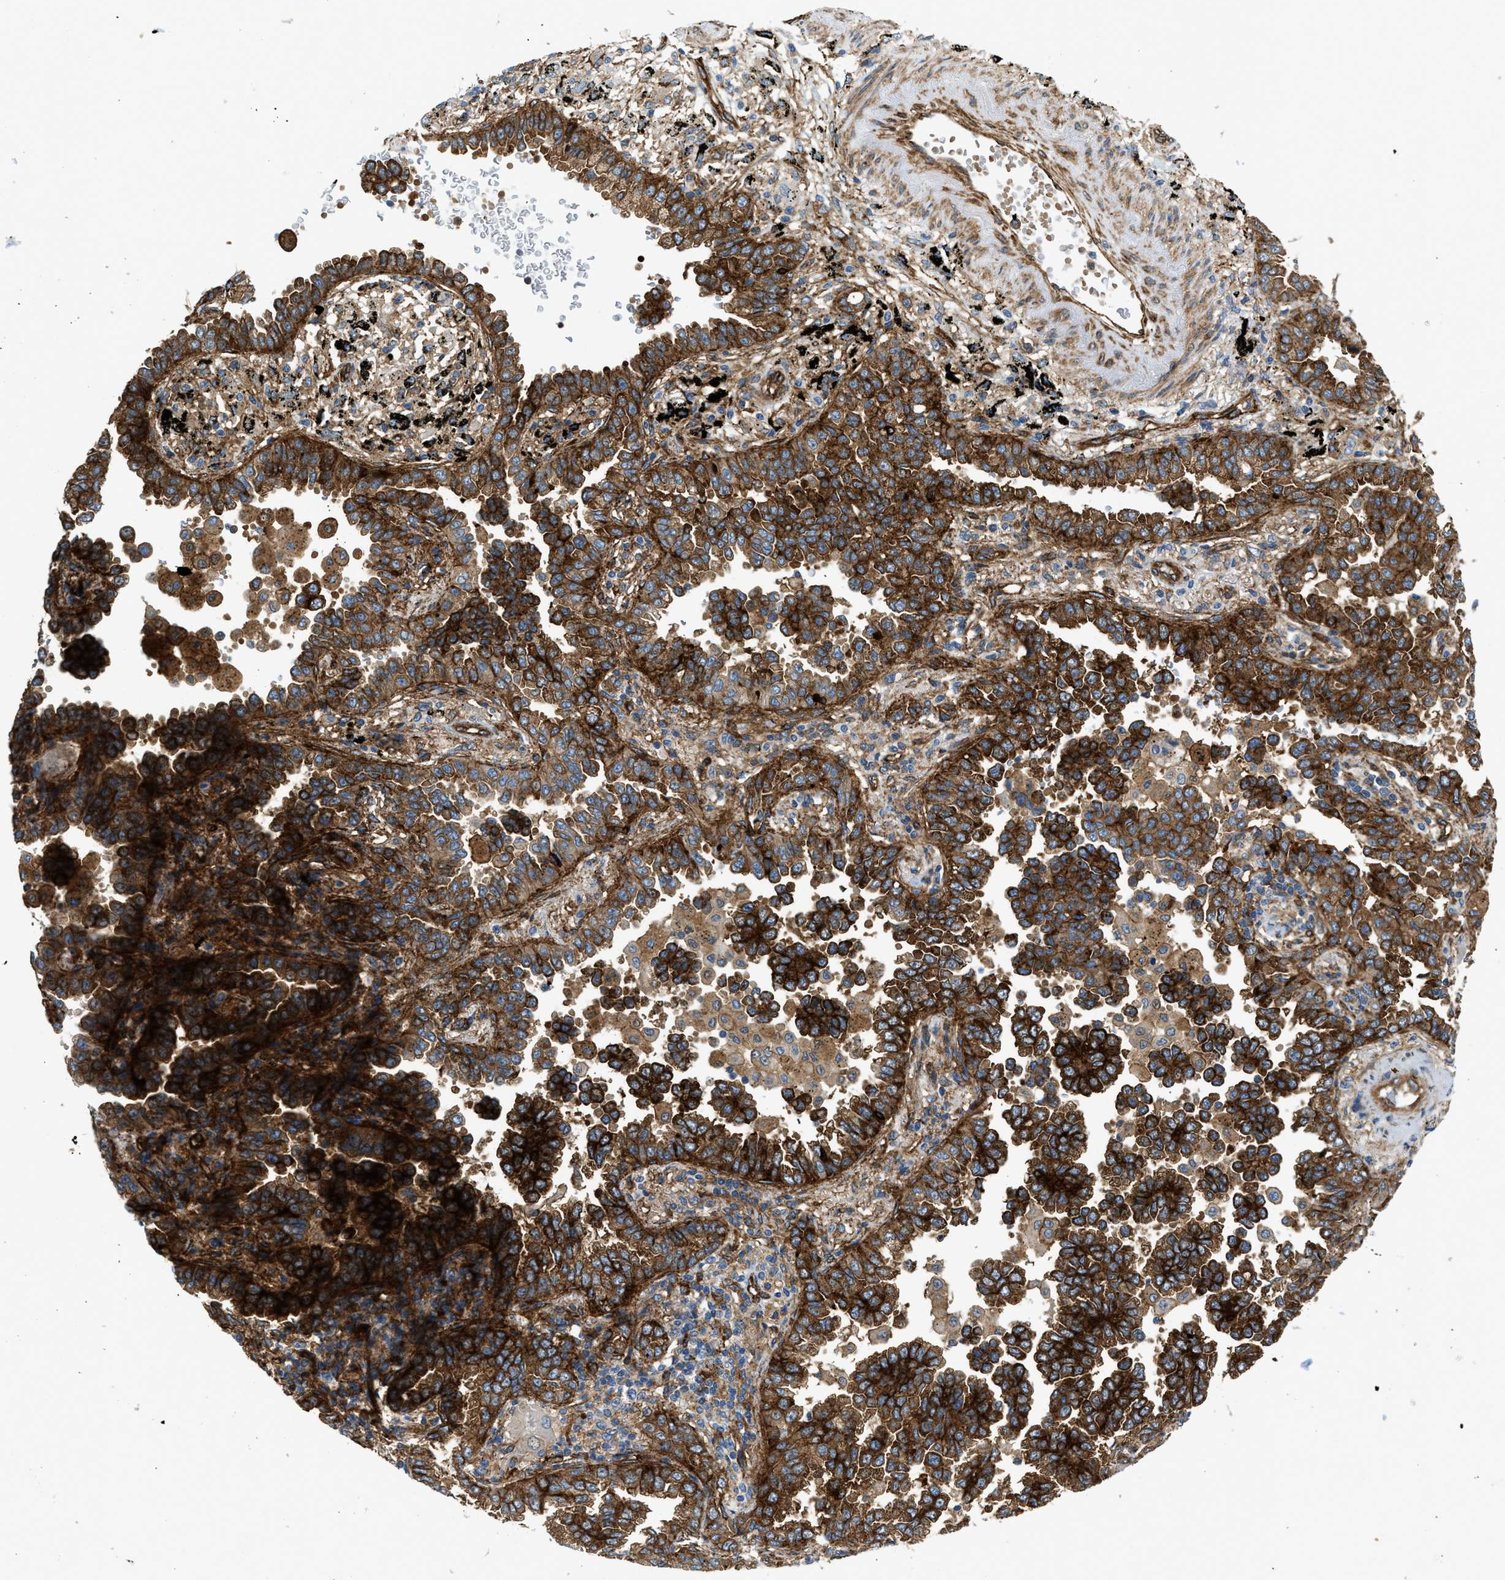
{"staining": {"intensity": "strong", "quantity": ">75%", "location": "cytoplasmic/membranous"}, "tissue": "lung cancer", "cell_type": "Tumor cells", "image_type": "cancer", "snomed": [{"axis": "morphology", "description": "Normal tissue, NOS"}, {"axis": "morphology", "description": "Adenocarcinoma, NOS"}, {"axis": "topography", "description": "Lung"}], "caption": "Lung adenocarcinoma stained for a protein exhibits strong cytoplasmic/membranous positivity in tumor cells.", "gene": "HIP1", "patient": {"sex": "male", "age": 59}}